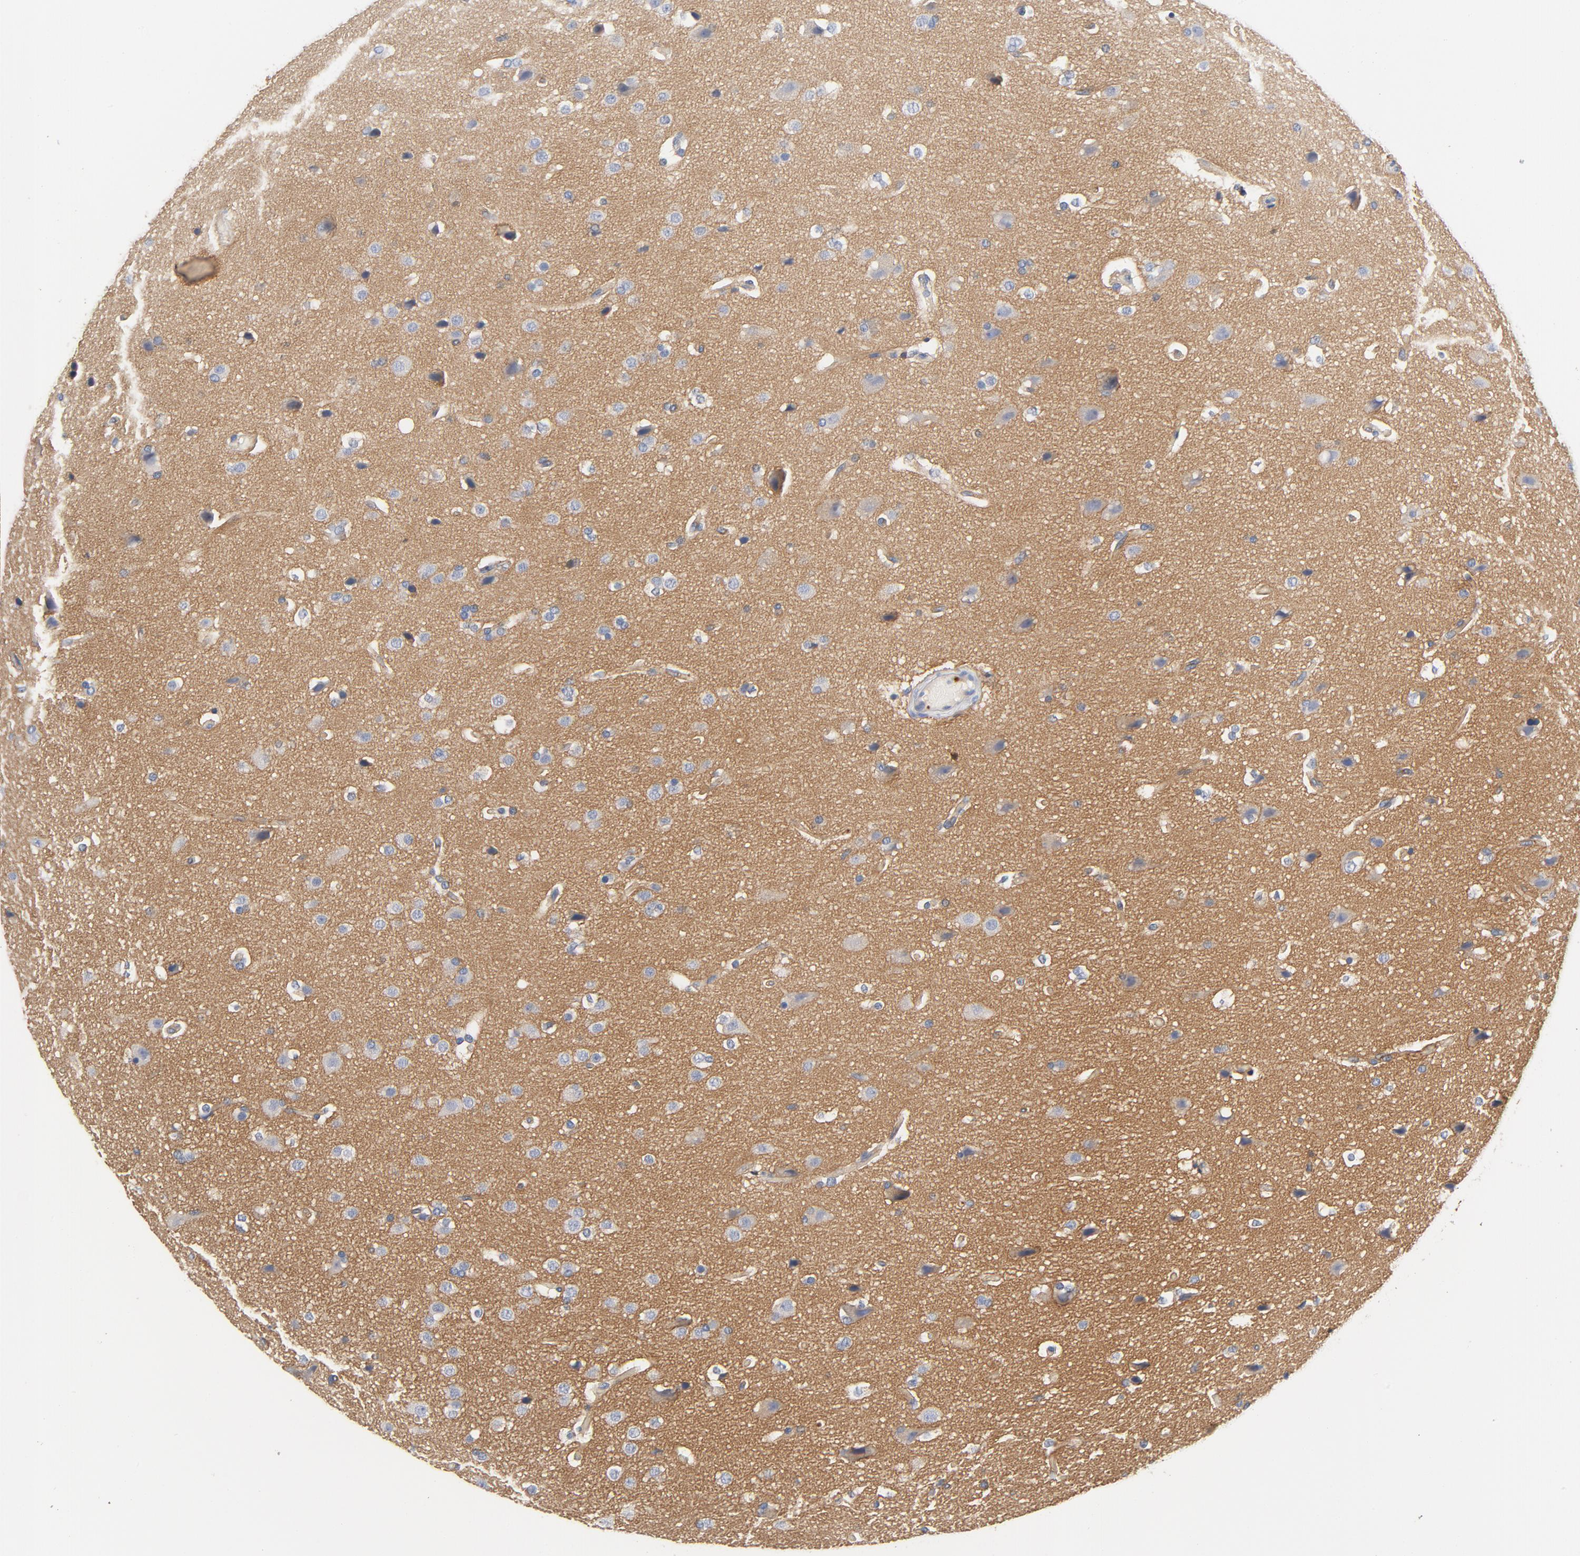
{"staining": {"intensity": "negative", "quantity": "none", "location": "none"}, "tissue": "glioma", "cell_type": "Tumor cells", "image_type": "cancer", "snomed": [{"axis": "morphology", "description": "Glioma, malignant, Low grade"}, {"axis": "topography", "description": "Cerebral cortex"}], "caption": "Immunohistochemistry photomicrograph of neoplastic tissue: malignant low-grade glioma stained with DAB (3,3'-diaminobenzidine) shows no significant protein expression in tumor cells. Nuclei are stained in blue.", "gene": "SRC", "patient": {"sex": "female", "age": 47}}